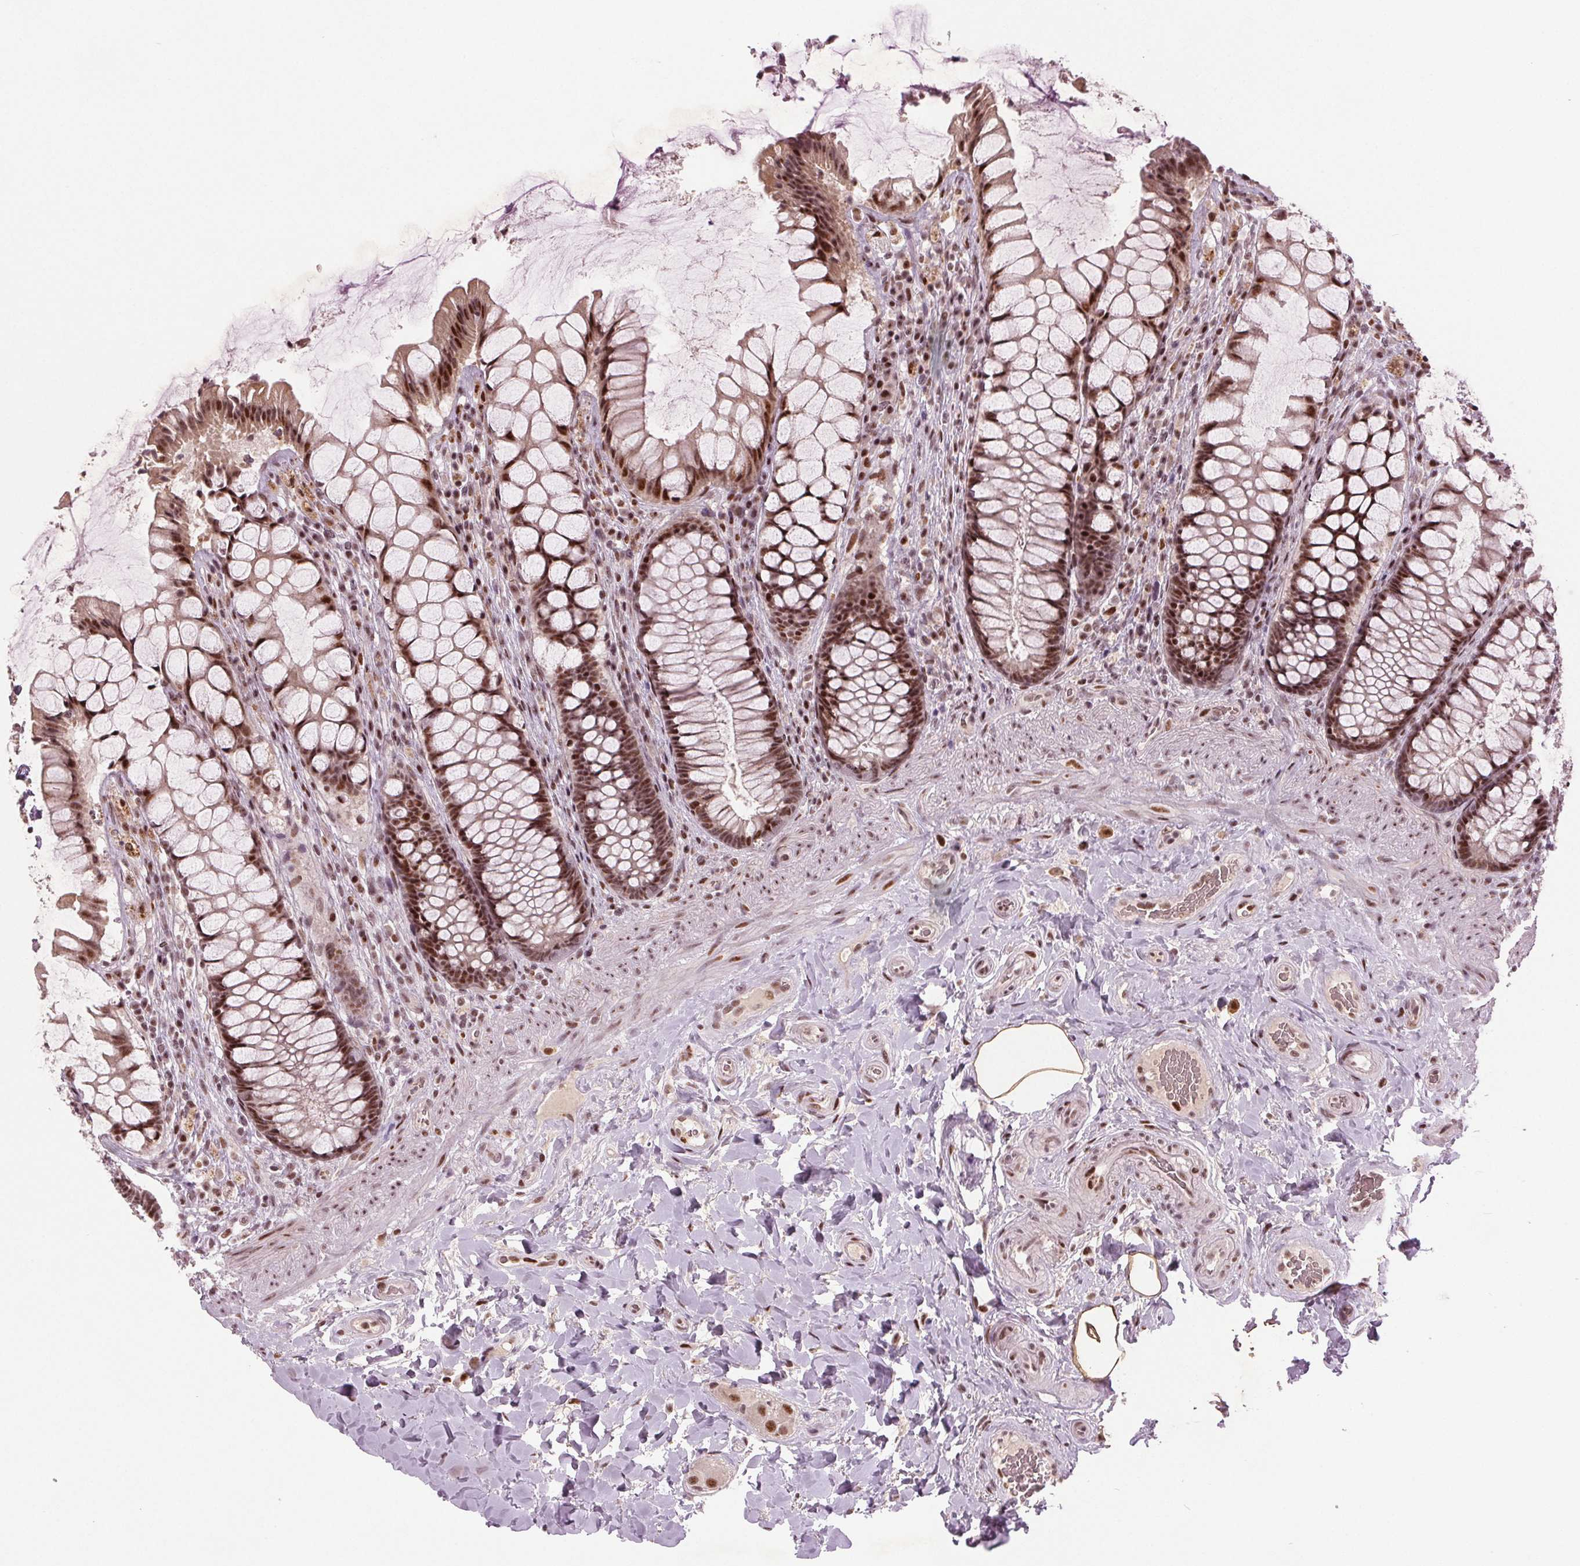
{"staining": {"intensity": "strong", "quantity": ">75%", "location": "nuclear"}, "tissue": "rectum", "cell_type": "Glandular cells", "image_type": "normal", "snomed": [{"axis": "morphology", "description": "Normal tissue, NOS"}, {"axis": "topography", "description": "Rectum"}], "caption": "About >75% of glandular cells in normal rectum demonstrate strong nuclear protein positivity as visualized by brown immunohistochemical staining.", "gene": "TTC34", "patient": {"sex": "female", "age": 58}}